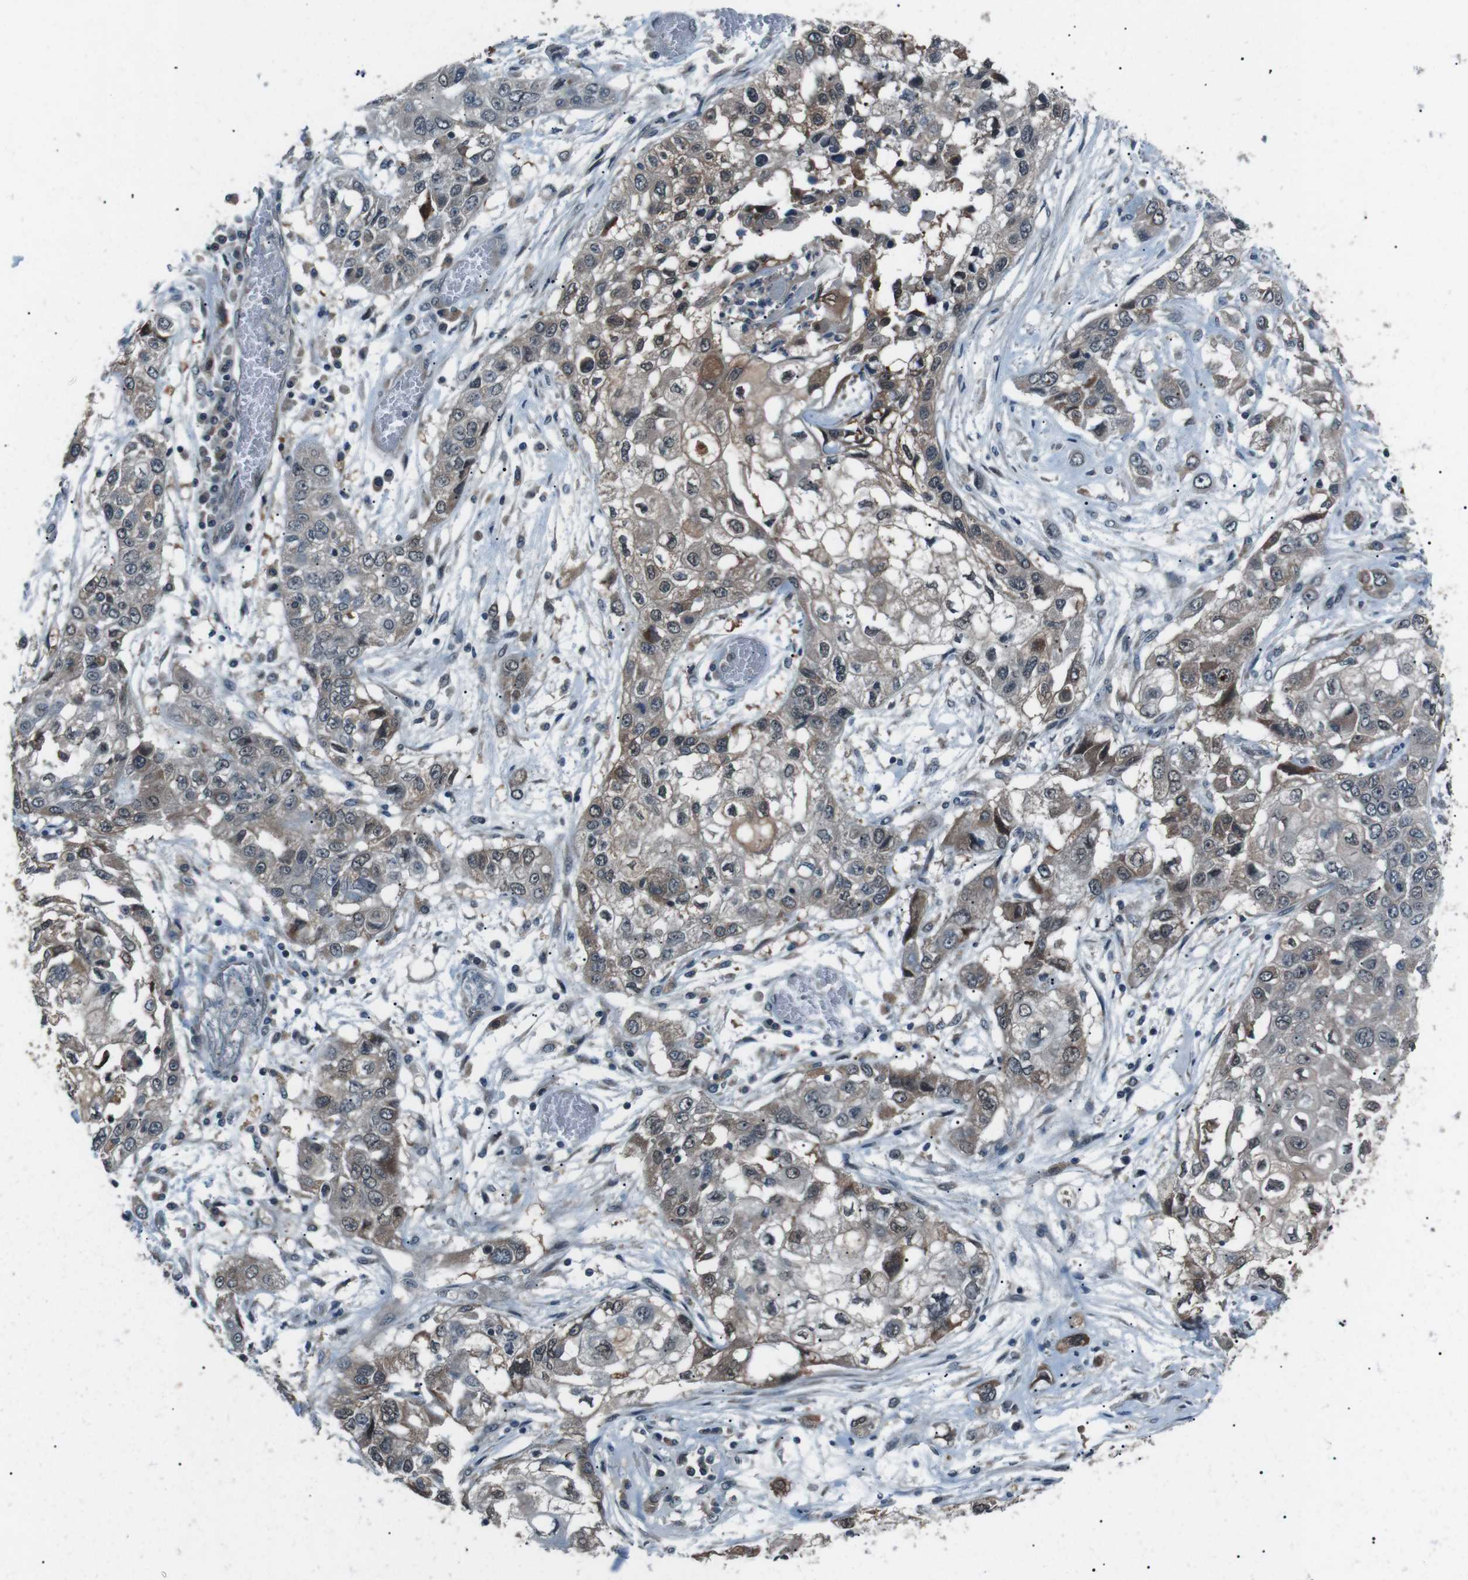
{"staining": {"intensity": "weak", "quantity": ">75%", "location": "cytoplasmic/membranous"}, "tissue": "lung cancer", "cell_type": "Tumor cells", "image_type": "cancer", "snomed": [{"axis": "morphology", "description": "Squamous cell carcinoma, NOS"}, {"axis": "topography", "description": "Lung"}], "caption": "Lung cancer stained with DAB (3,3'-diaminobenzidine) IHC displays low levels of weak cytoplasmic/membranous positivity in about >75% of tumor cells. (Stains: DAB in brown, nuclei in blue, Microscopy: brightfield microscopy at high magnification).", "gene": "LRIG2", "patient": {"sex": "male", "age": 71}}